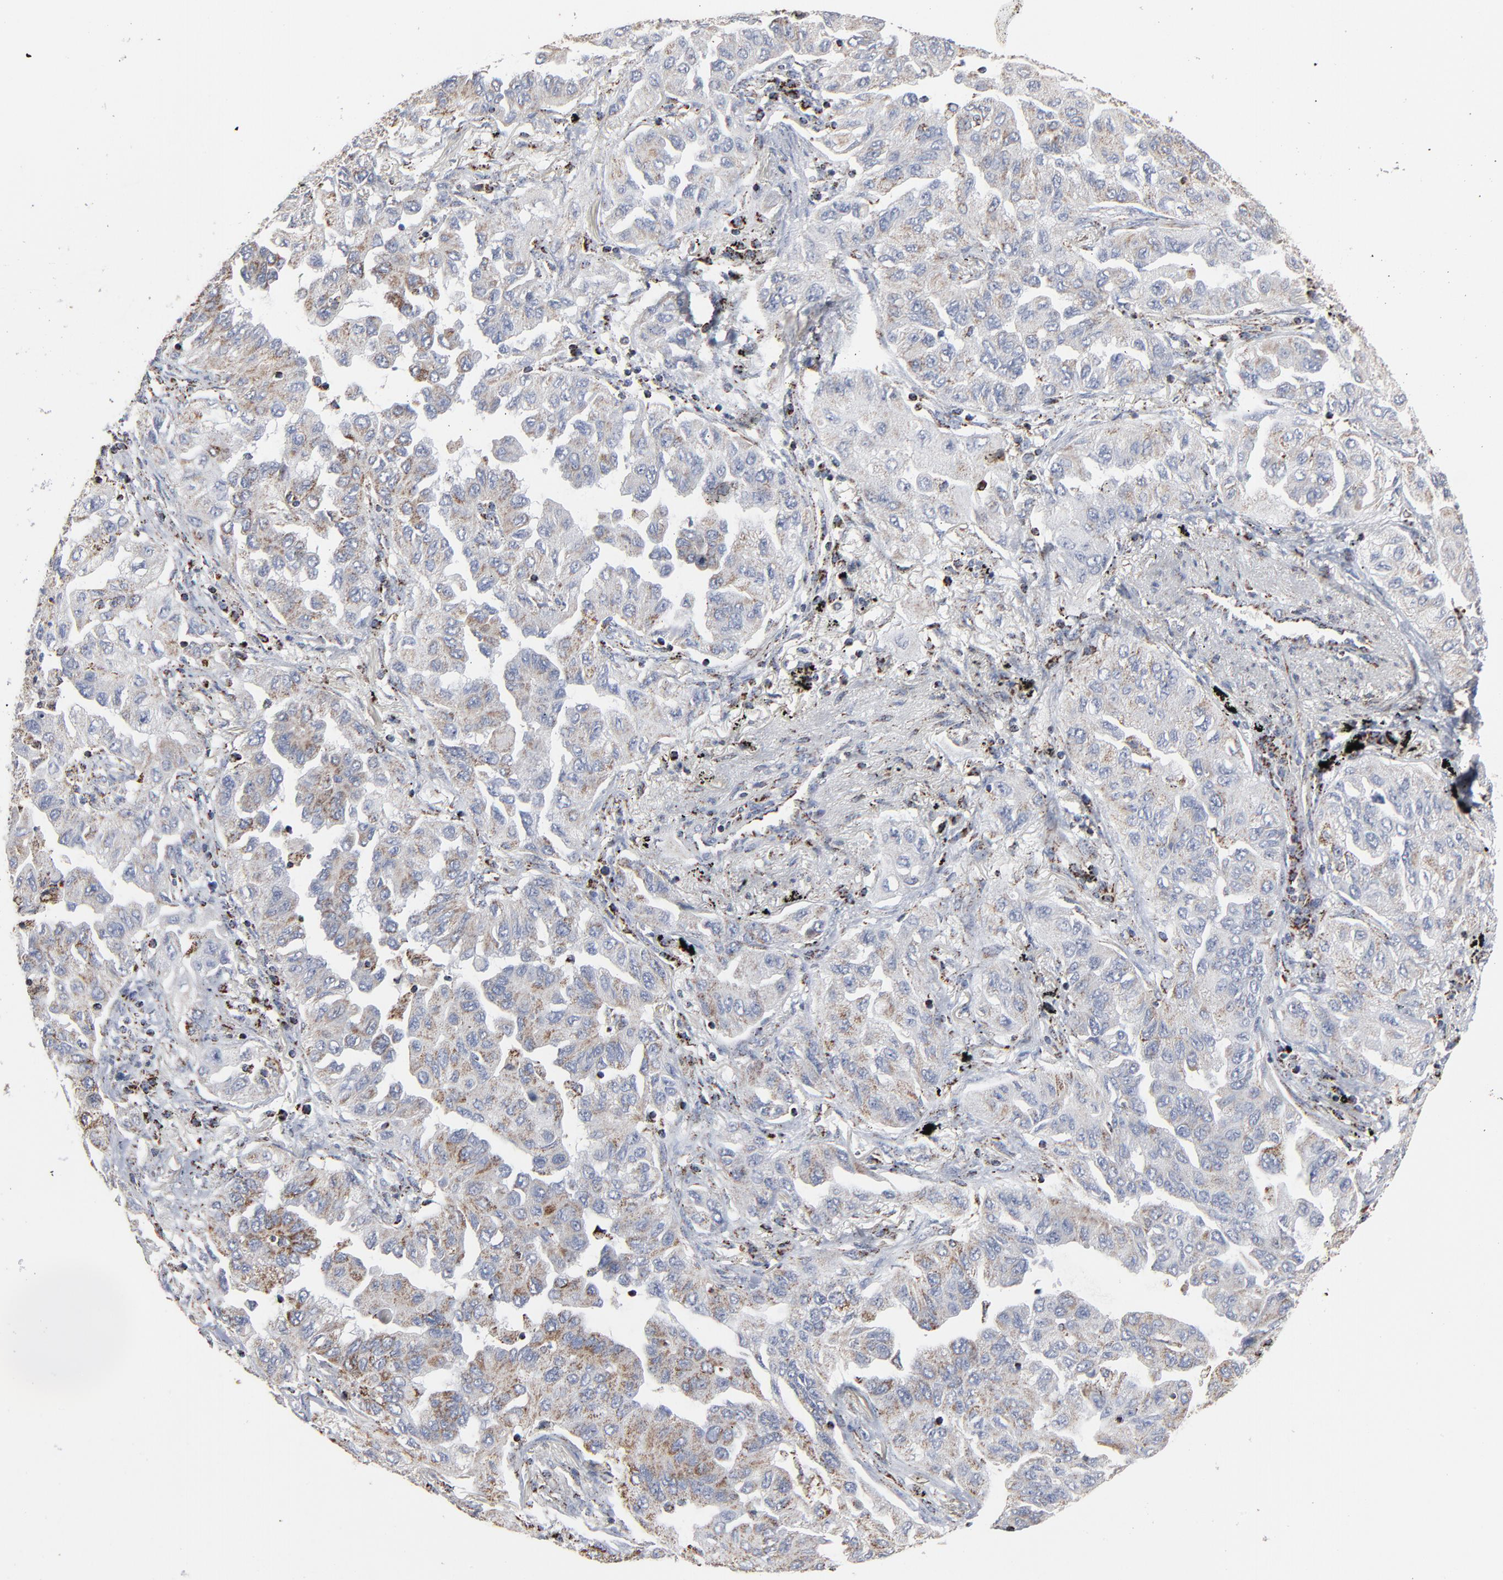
{"staining": {"intensity": "moderate", "quantity": "25%-75%", "location": "cytoplasmic/membranous"}, "tissue": "lung cancer", "cell_type": "Tumor cells", "image_type": "cancer", "snomed": [{"axis": "morphology", "description": "Adenocarcinoma, NOS"}, {"axis": "topography", "description": "Lung"}], "caption": "Human adenocarcinoma (lung) stained with a protein marker reveals moderate staining in tumor cells.", "gene": "UQCRC1", "patient": {"sex": "female", "age": 65}}